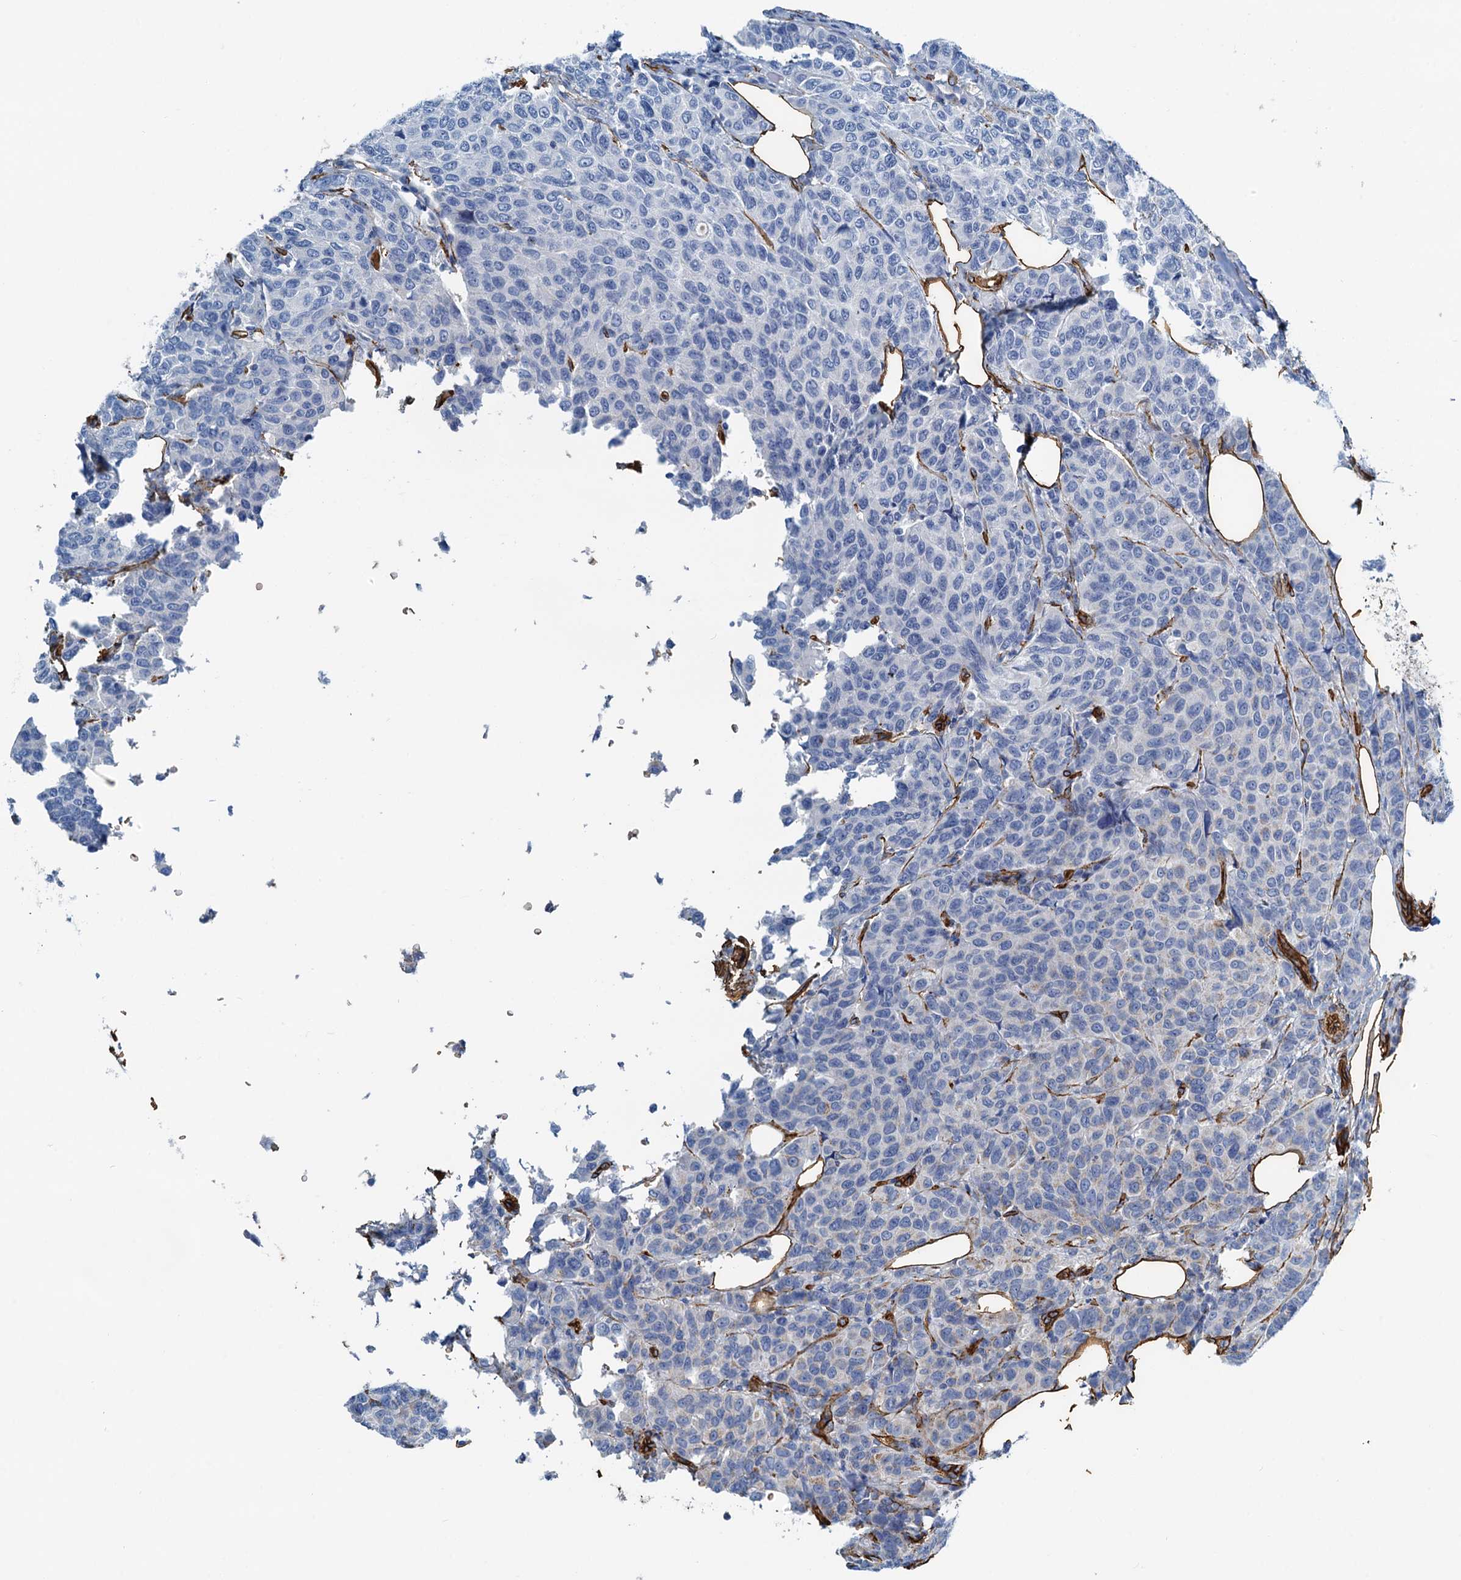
{"staining": {"intensity": "negative", "quantity": "none", "location": "none"}, "tissue": "breast cancer", "cell_type": "Tumor cells", "image_type": "cancer", "snomed": [{"axis": "morphology", "description": "Duct carcinoma"}, {"axis": "topography", "description": "Breast"}], "caption": "A high-resolution image shows IHC staining of breast cancer, which reveals no significant staining in tumor cells.", "gene": "DGKG", "patient": {"sex": "female", "age": 55}}